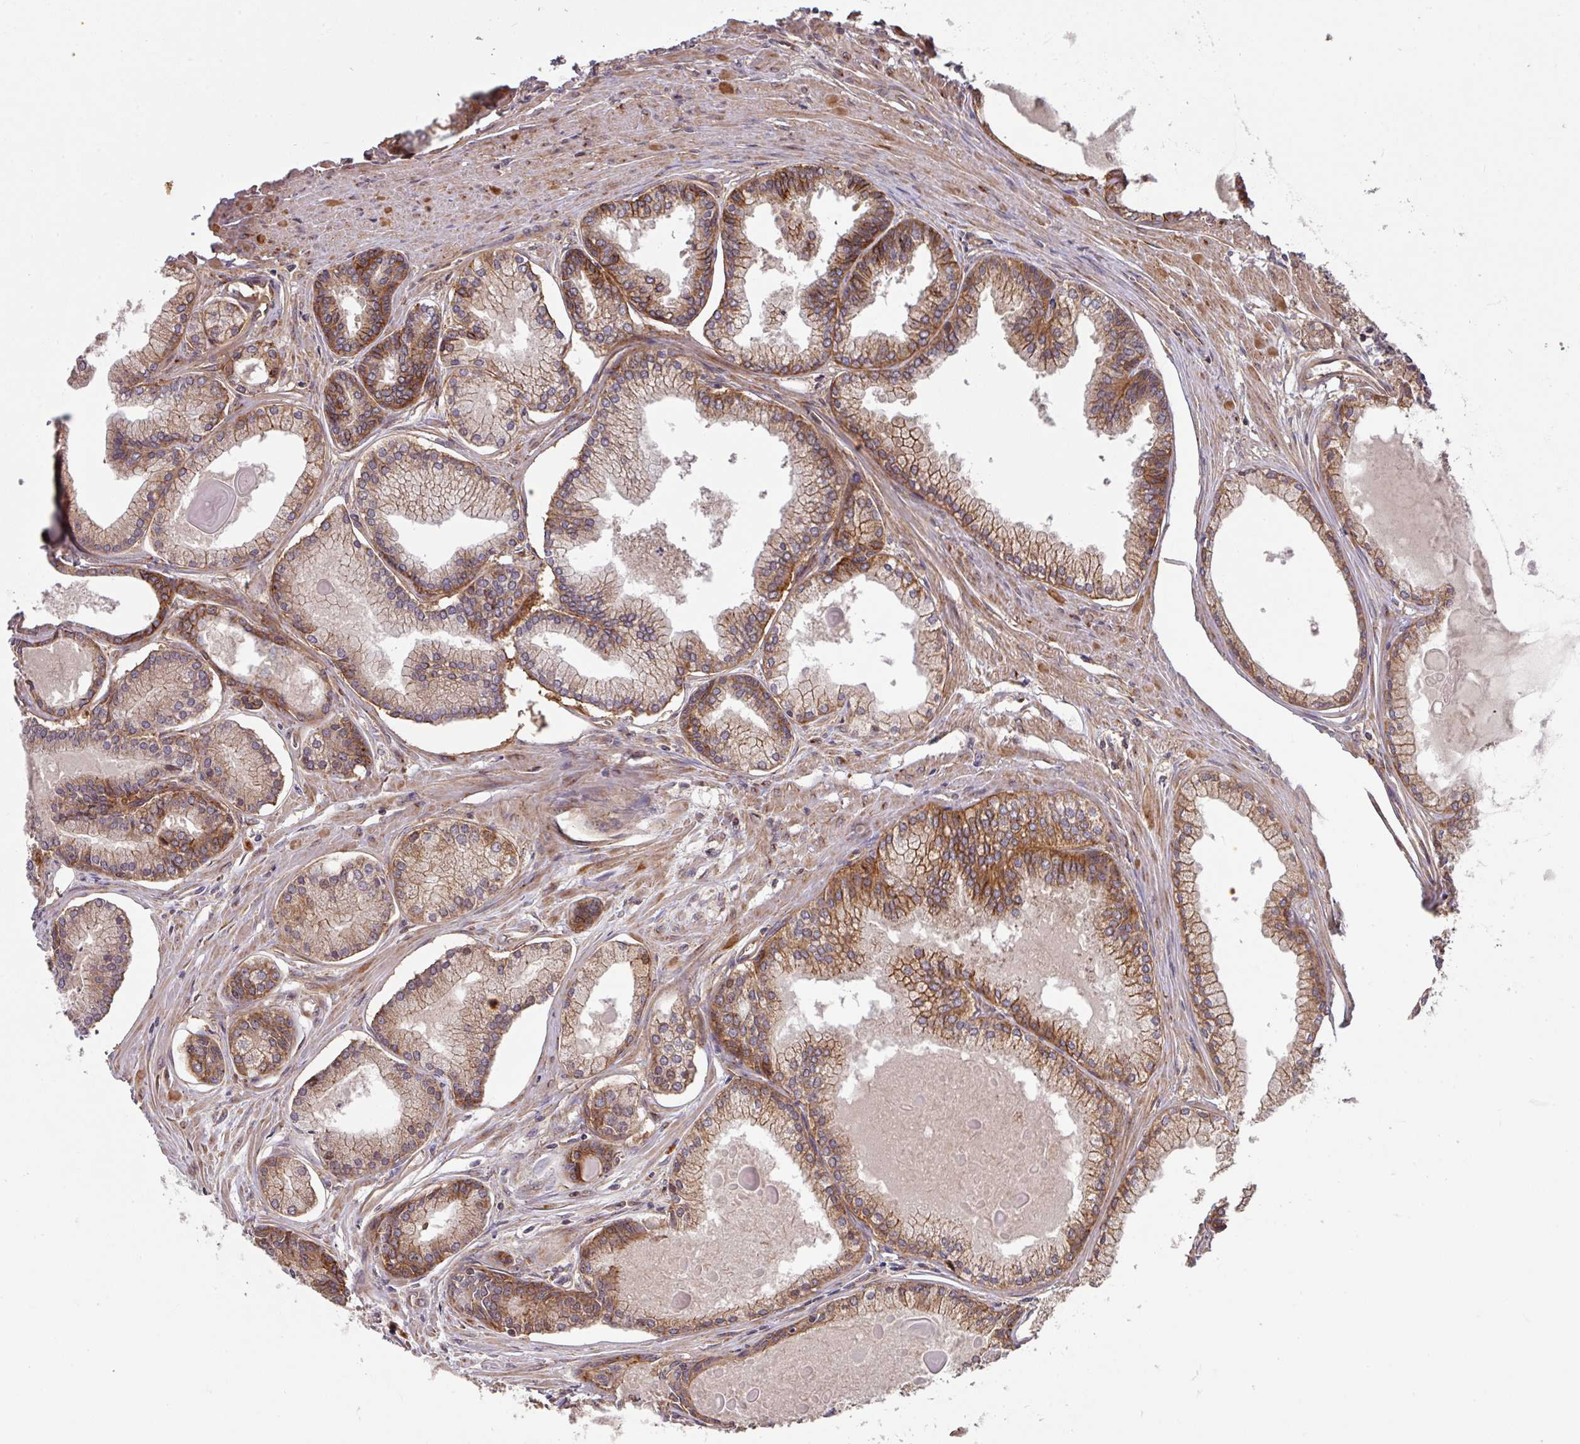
{"staining": {"intensity": "moderate", "quantity": "25%-75%", "location": "cytoplasmic/membranous"}, "tissue": "prostate cancer", "cell_type": "Tumor cells", "image_type": "cancer", "snomed": [{"axis": "morphology", "description": "Adenocarcinoma, High grade"}, {"axis": "topography", "description": "Prostate"}], "caption": "Prostate high-grade adenocarcinoma tissue demonstrates moderate cytoplasmic/membranous positivity in approximately 25%-75% of tumor cells, visualized by immunohistochemistry. The protein of interest is stained brown, and the nuclei are stained in blue (DAB IHC with brightfield microscopy, high magnification).", "gene": "CYFIP2", "patient": {"sex": "male", "age": 68}}